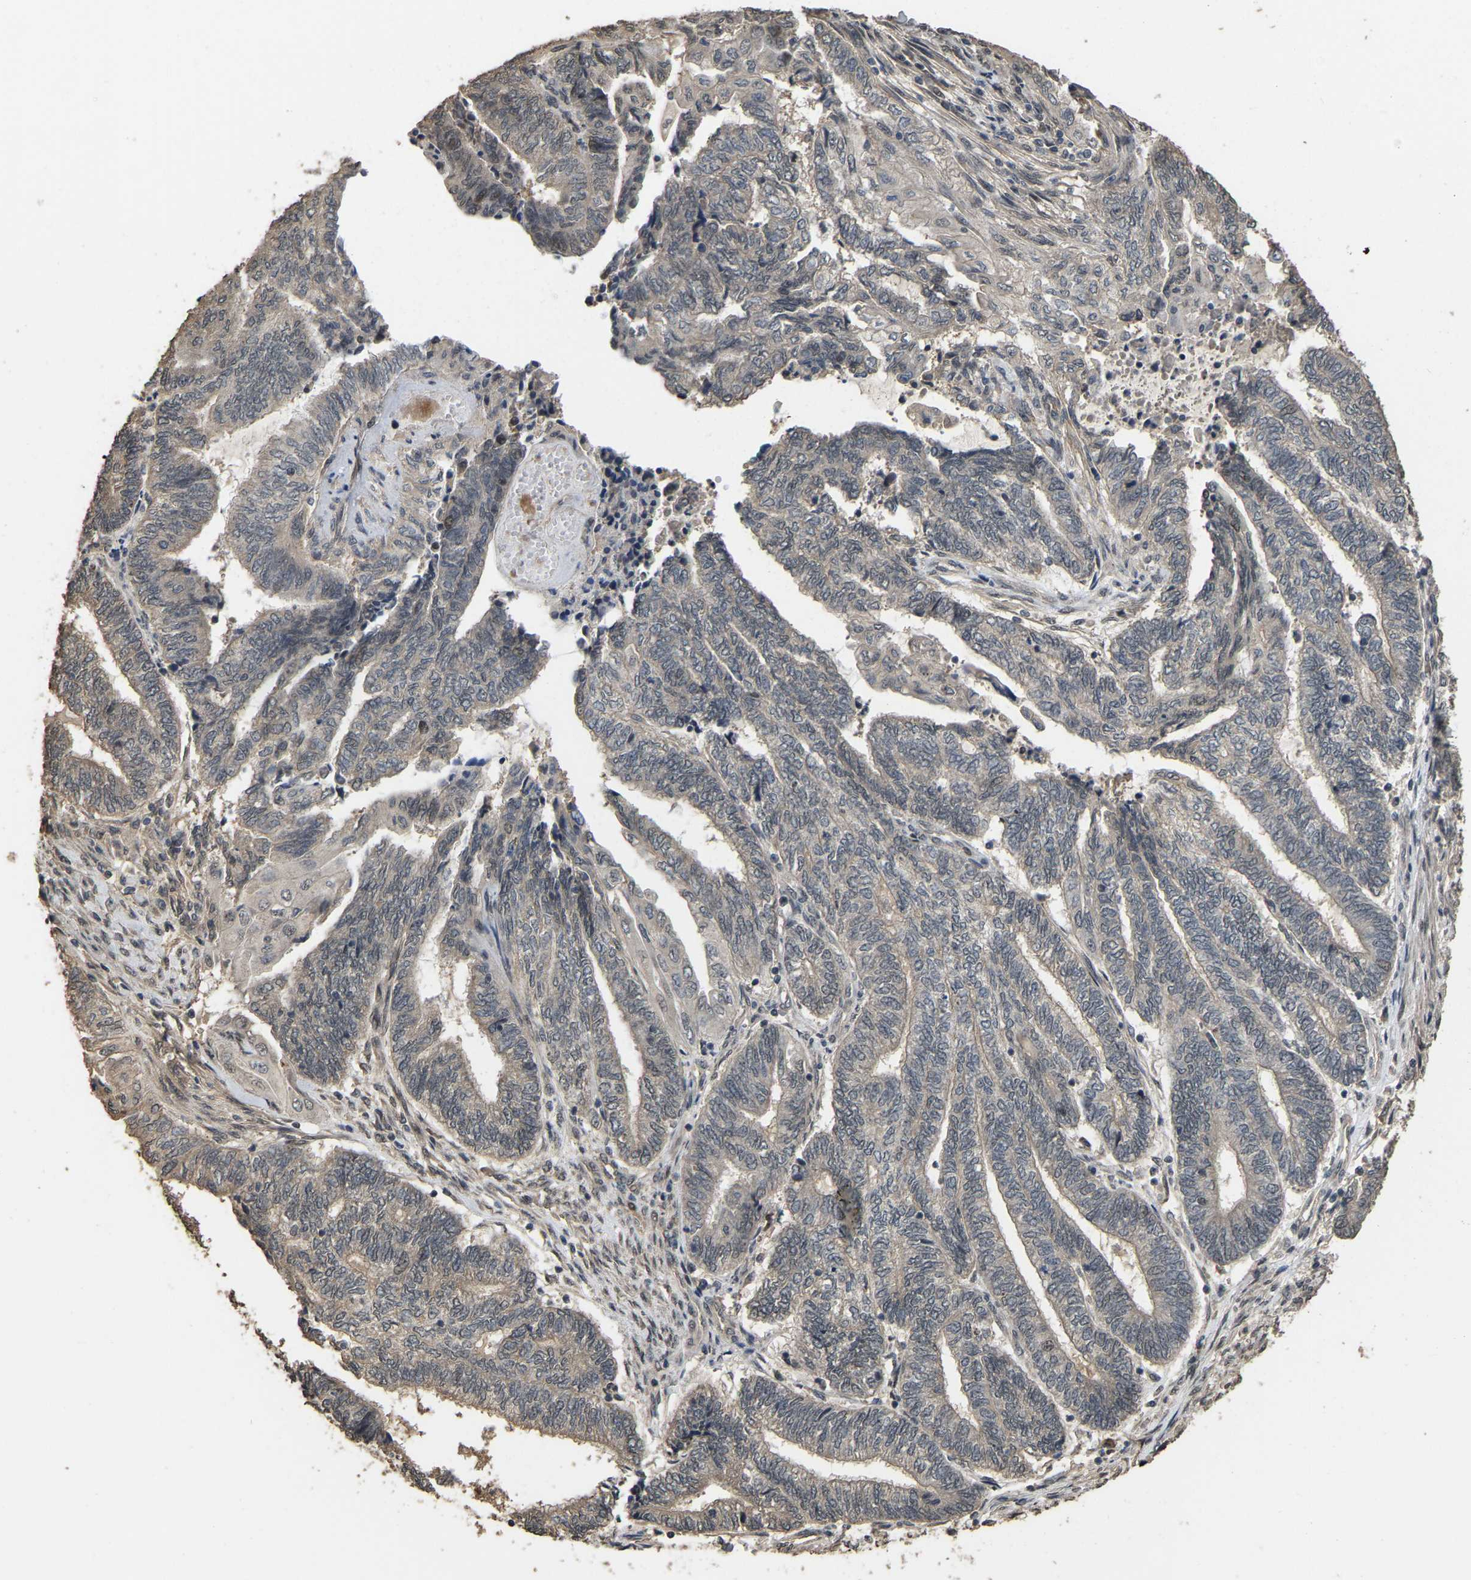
{"staining": {"intensity": "negative", "quantity": "none", "location": "none"}, "tissue": "endometrial cancer", "cell_type": "Tumor cells", "image_type": "cancer", "snomed": [{"axis": "morphology", "description": "Adenocarcinoma, NOS"}, {"axis": "topography", "description": "Uterus"}, {"axis": "topography", "description": "Endometrium"}], "caption": "This image is of endometrial cancer stained with immunohistochemistry to label a protein in brown with the nuclei are counter-stained blue. There is no staining in tumor cells.", "gene": "ARHGAP23", "patient": {"sex": "female", "age": 70}}